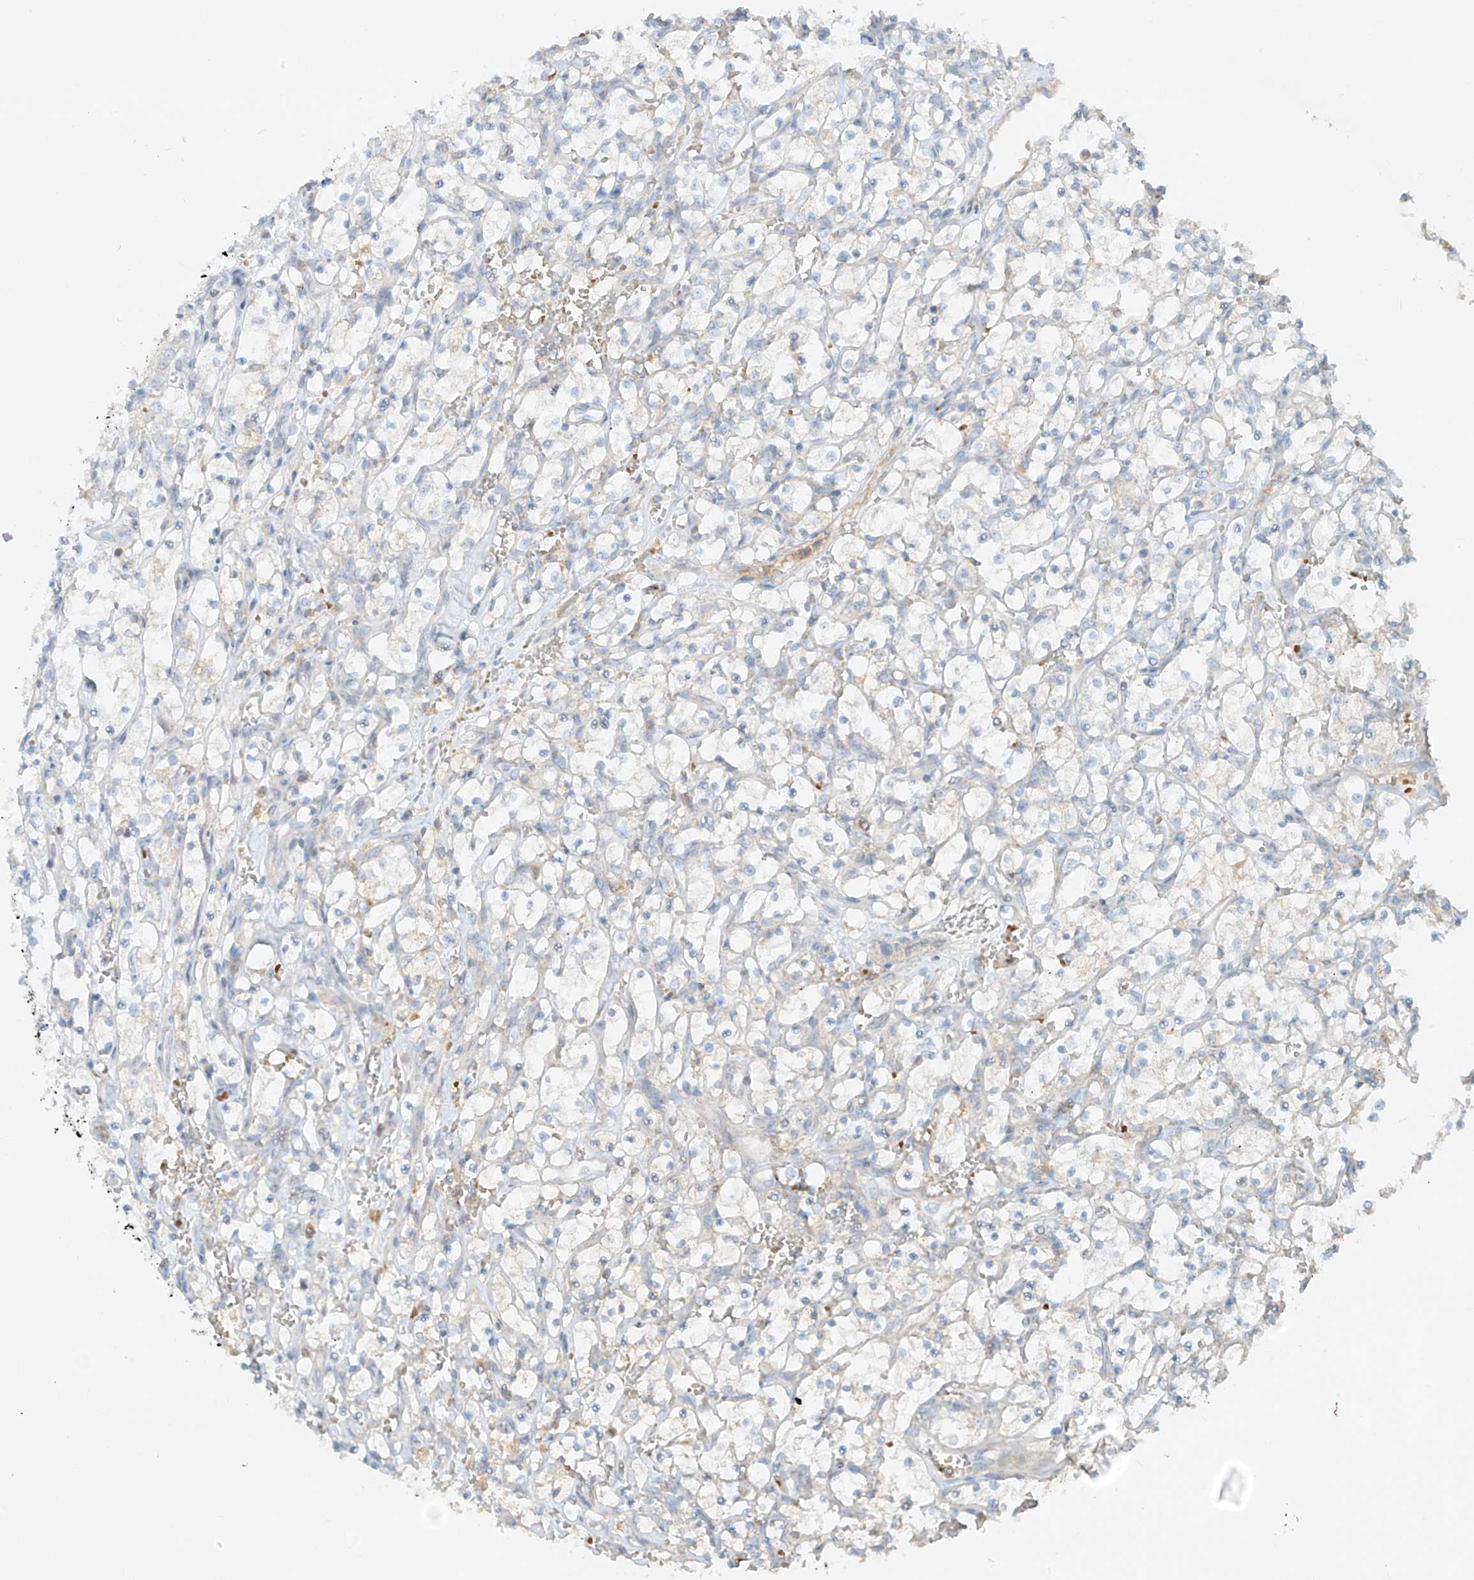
{"staining": {"intensity": "negative", "quantity": "none", "location": "none"}, "tissue": "renal cancer", "cell_type": "Tumor cells", "image_type": "cancer", "snomed": [{"axis": "morphology", "description": "Adenocarcinoma, NOS"}, {"axis": "topography", "description": "Kidney"}], "caption": "High magnification brightfield microscopy of adenocarcinoma (renal) stained with DAB (3,3'-diaminobenzidine) (brown) and counterstained with hematoxylin (blue): tumor cells show no significant staining. (DAB (3,3'-diaminobenzidine) IHC visualized using brightfield microscopy, high magnification).", "gene": "KPNA7", "patient": {"sex": "female", "age": 69}}